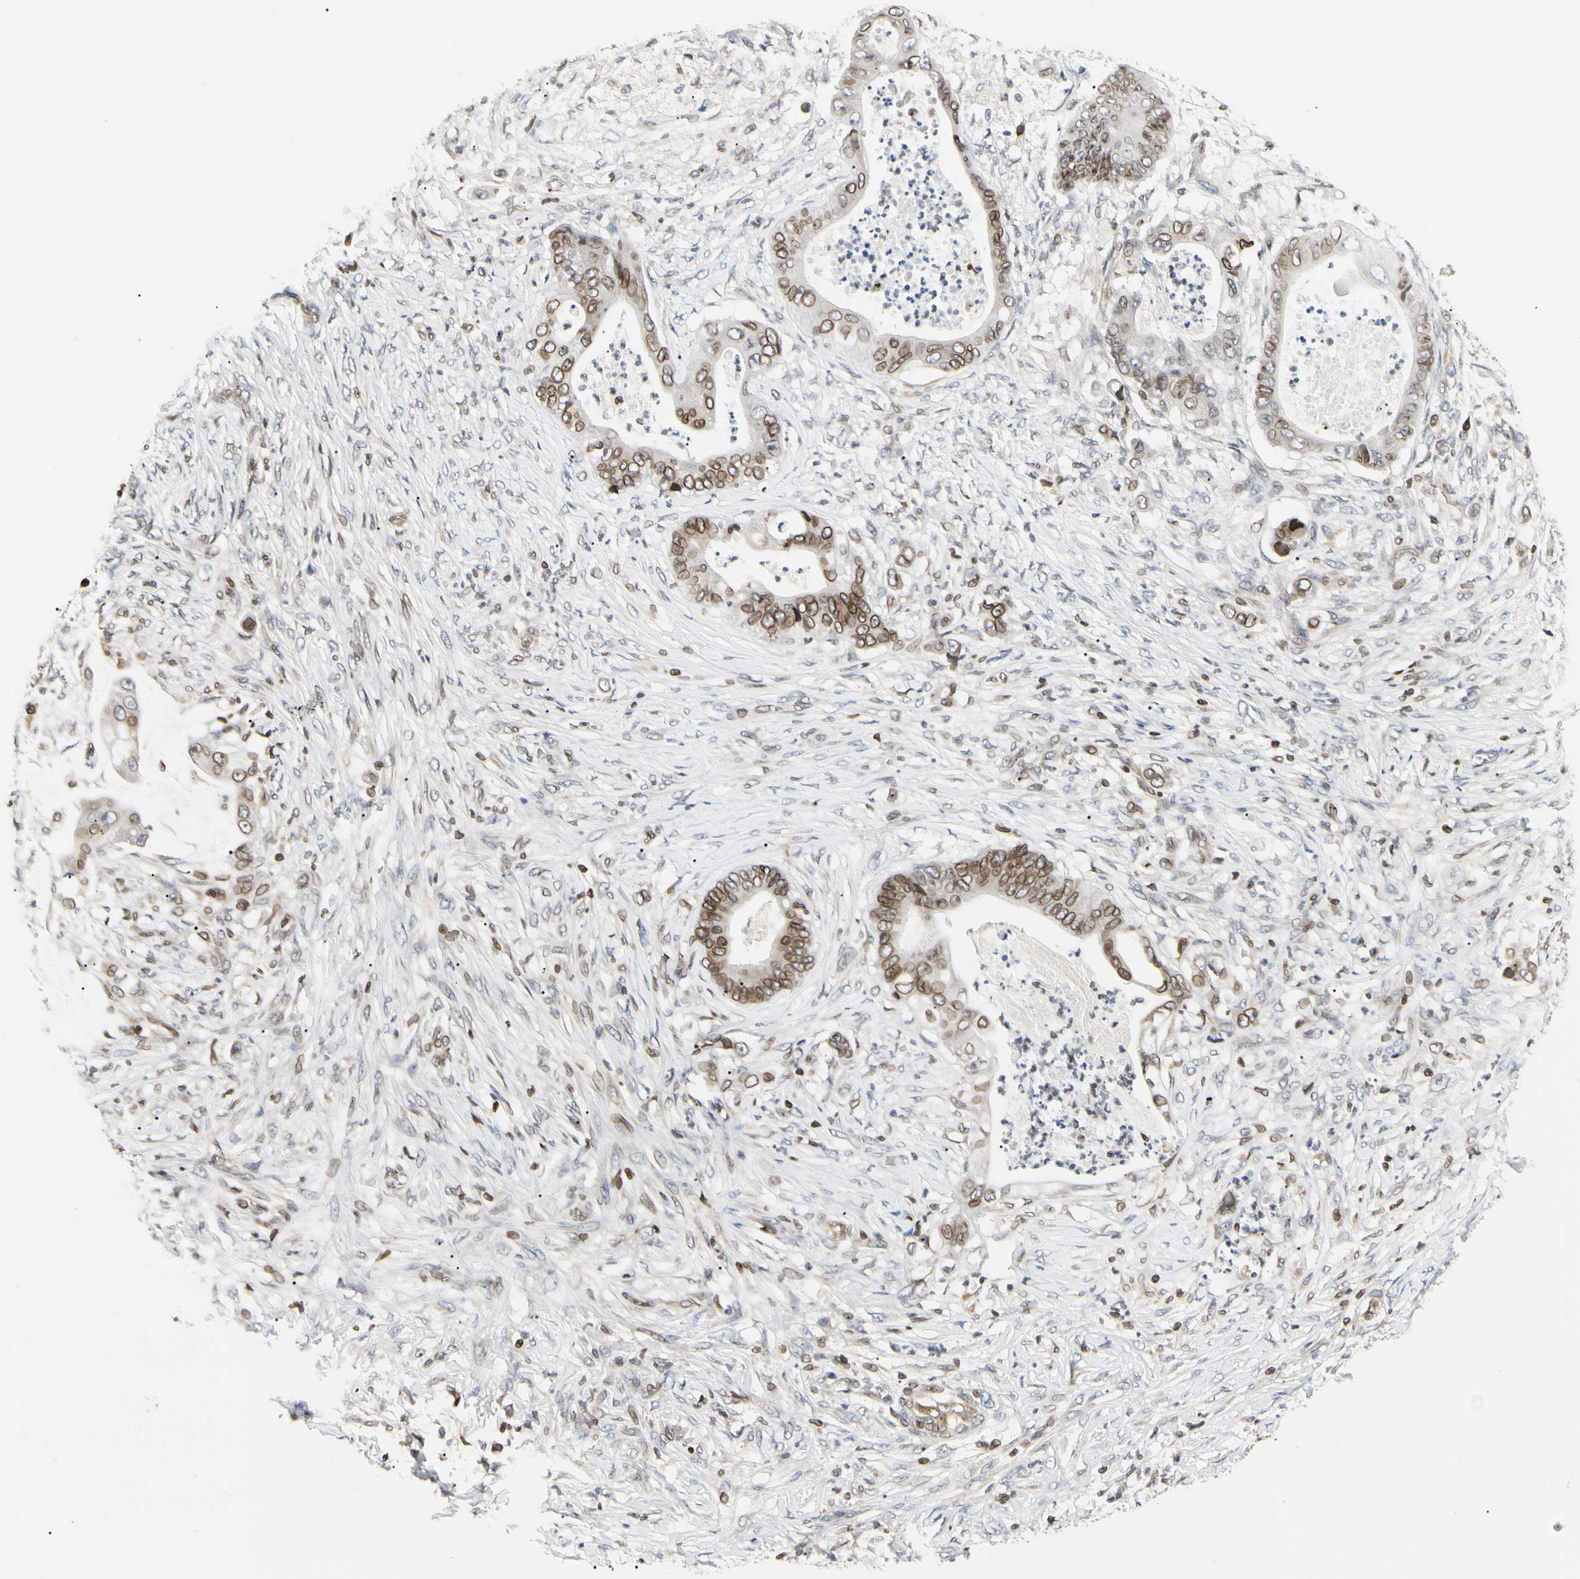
{"staining": {"intensity": "moderate", "quantity": ">75%", "location": "cytoplasmic/membranous,nuclear"}, "tissue": "stomach cancer", "cell_type": "Tumor cells", "image_type": "cancer", "snomed": [{"axis": "morphology", "description": "Adenocarcinoma, NOS"}, {"axis": "topography", "description": "Stomach"}], "caption": "The photomicrograph displays a brown stain indicating the presence of a protein in the cytoplasmic/membranous and nuclear of tumor cells in stomach cancer.", "gene": "TMPO", "patient": {"sex": "female", "age": 73}}